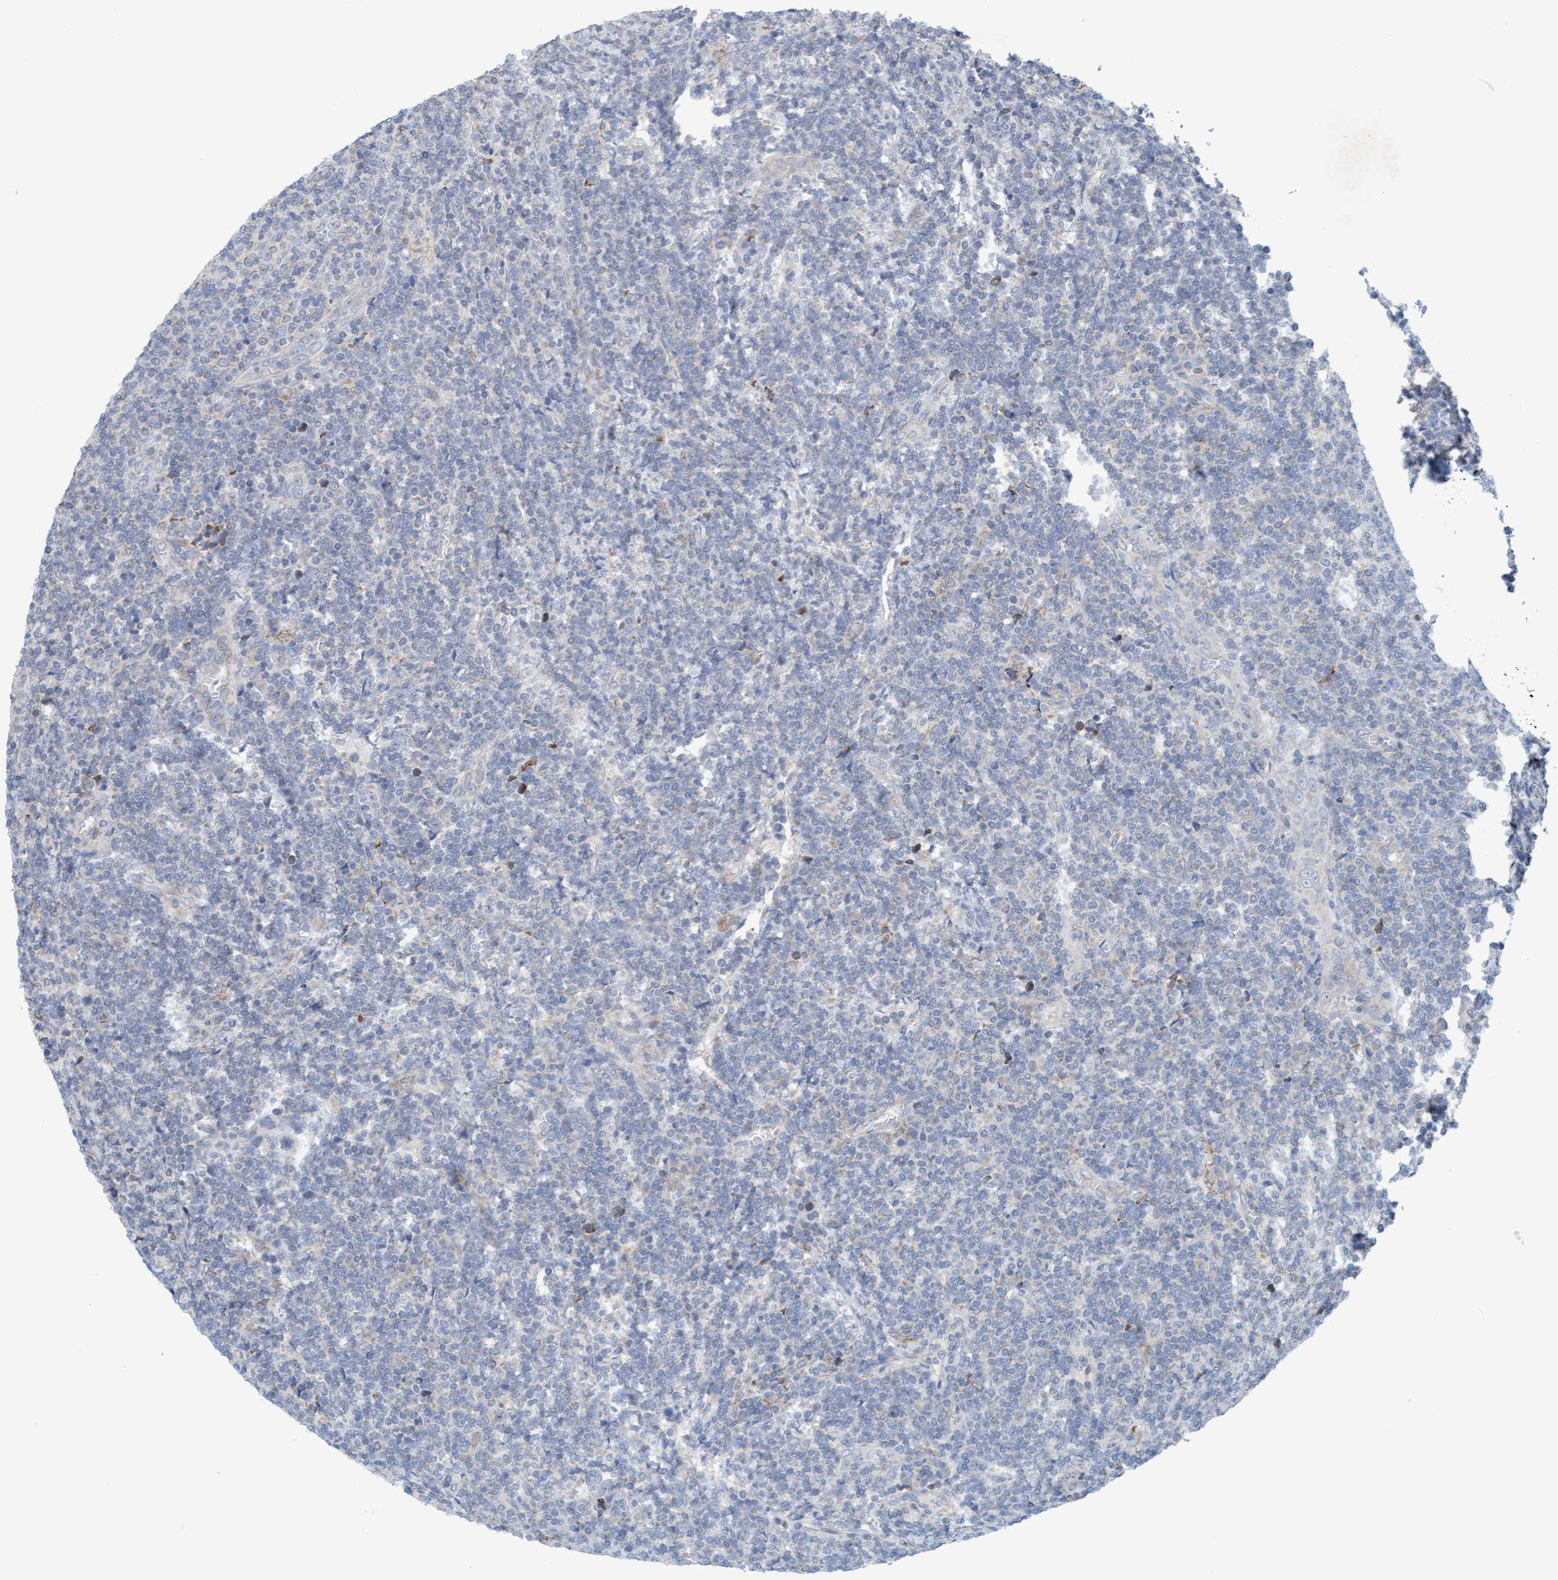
{"staining": {"intensity": "negative", "quantity": "none", "location": "none"}, "tissue": "lymphoma", "cell_type": "Tumor cells", "image_type": "cancer", "snomed": [{"axis": "morphology", "description": "Malignant lymphoma, non-Hodgkin's type, Low grade"}, {"axis": "topography", "description": "Lymph node"}], "caption": "A photomicrograph of low-grade malignant lymphoma, non-Hodgkin's type stained for a protein reveals no brown staining in tumor cells.", "gene": "SLC28A3", "patient": {"sex": "male", "age": 66}}